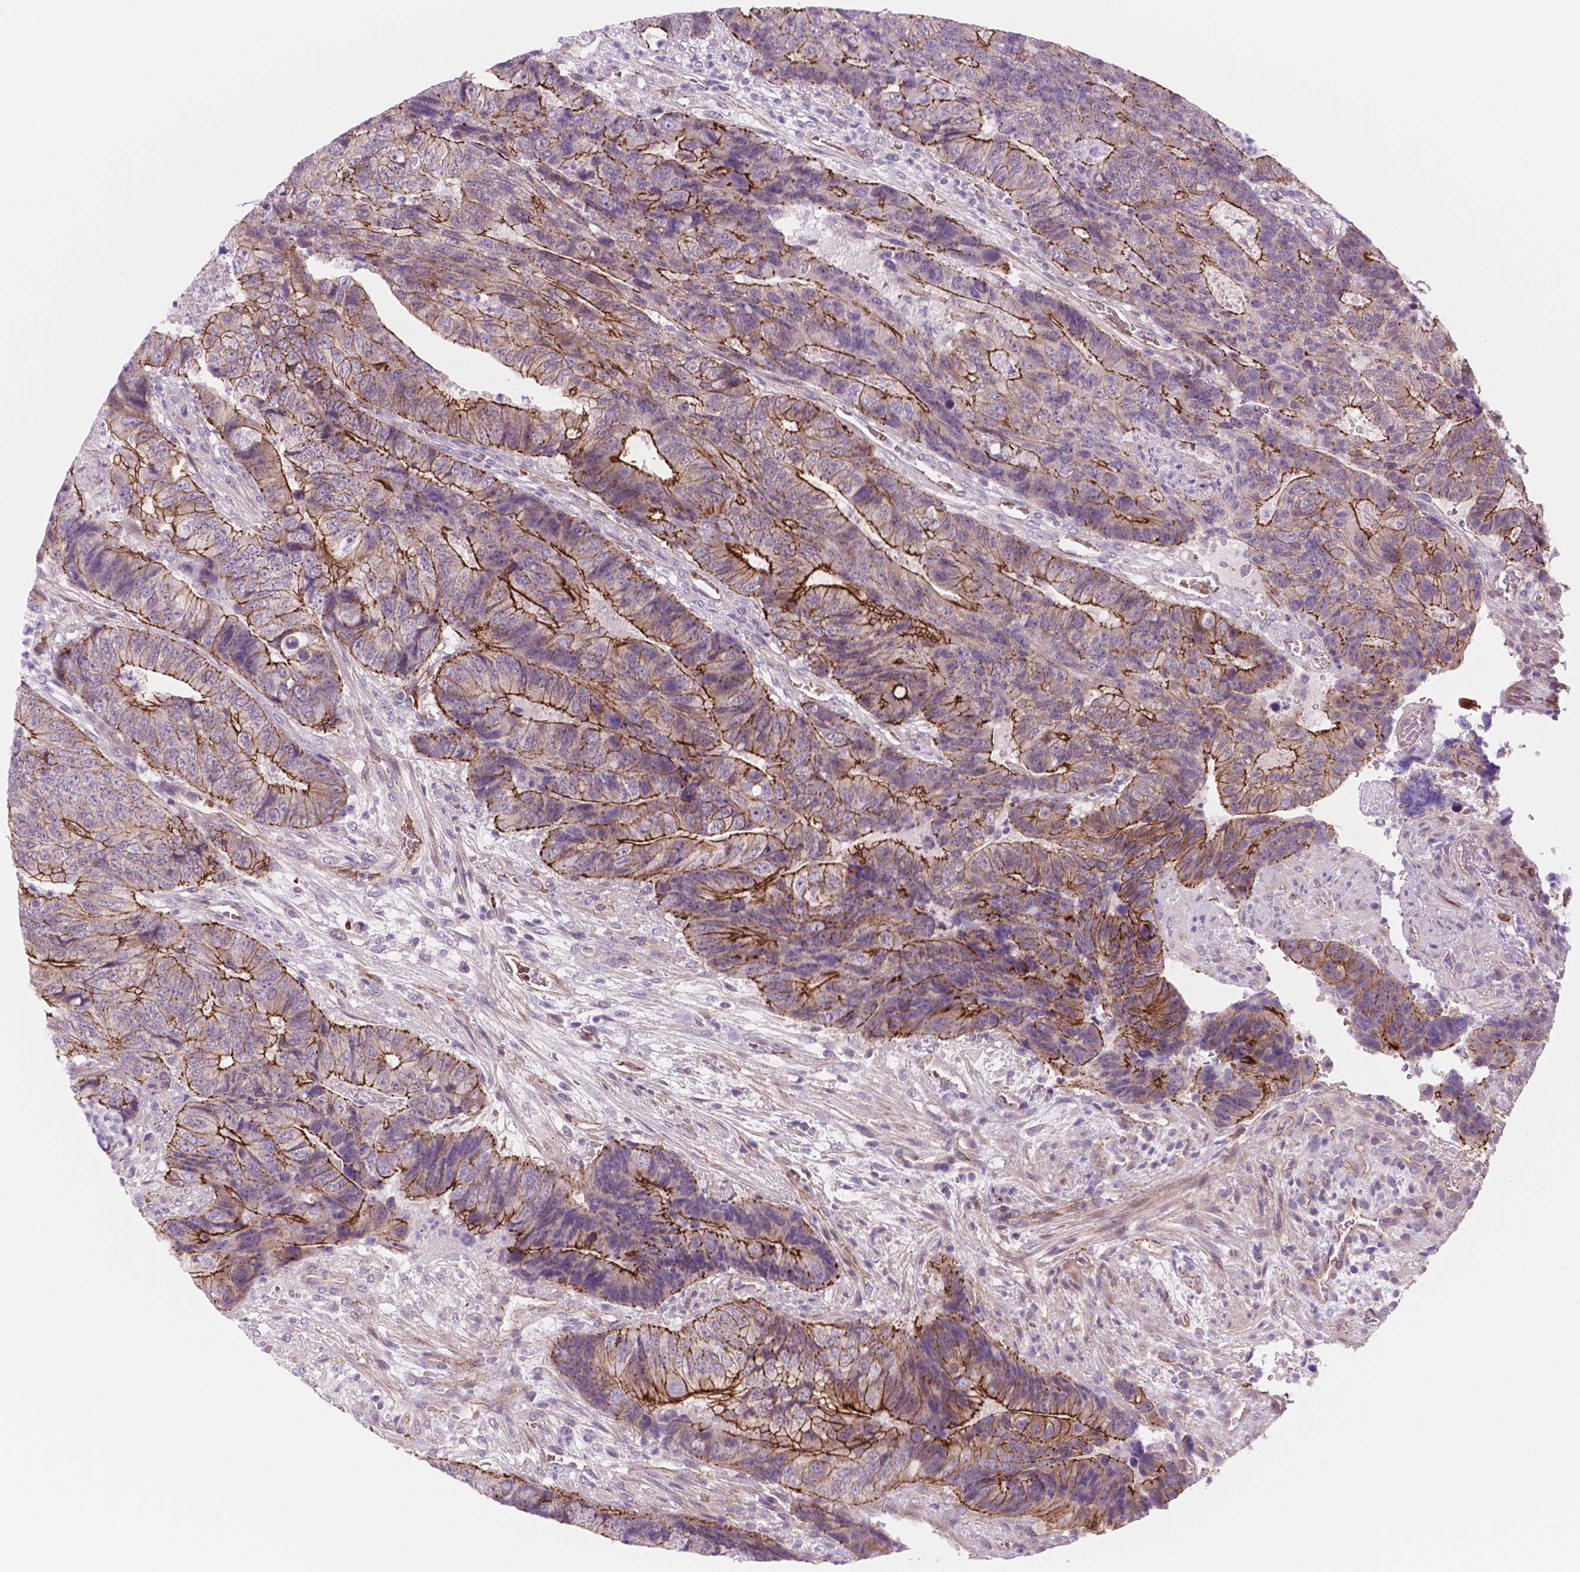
{"staining": {"intensity": "strong", "quantity": "25%-75%", "location": "cytoplasmic/membranous"}, "tissue": "colorectal cancer", "cell_type": "Tumor cells", "image_type": "cancer", "snomed": [{"axis": "morphology", "description": "Normal tissue, NOS"}, {"axis": "morphology", "description": "Adenocarcinoma, NOS"}, {"axis": "topography", "description": "Colon"}], "caption": "An immunohistochemistry (IHC) image of tumor tissue is shown. Protein staining in brown shows strong cytoplasmic/membranous positivity in adenocarcinoma (colorectal) within tumor cells.", "gene": "RND3", "patient": {"sex": "female", "age": 48}}